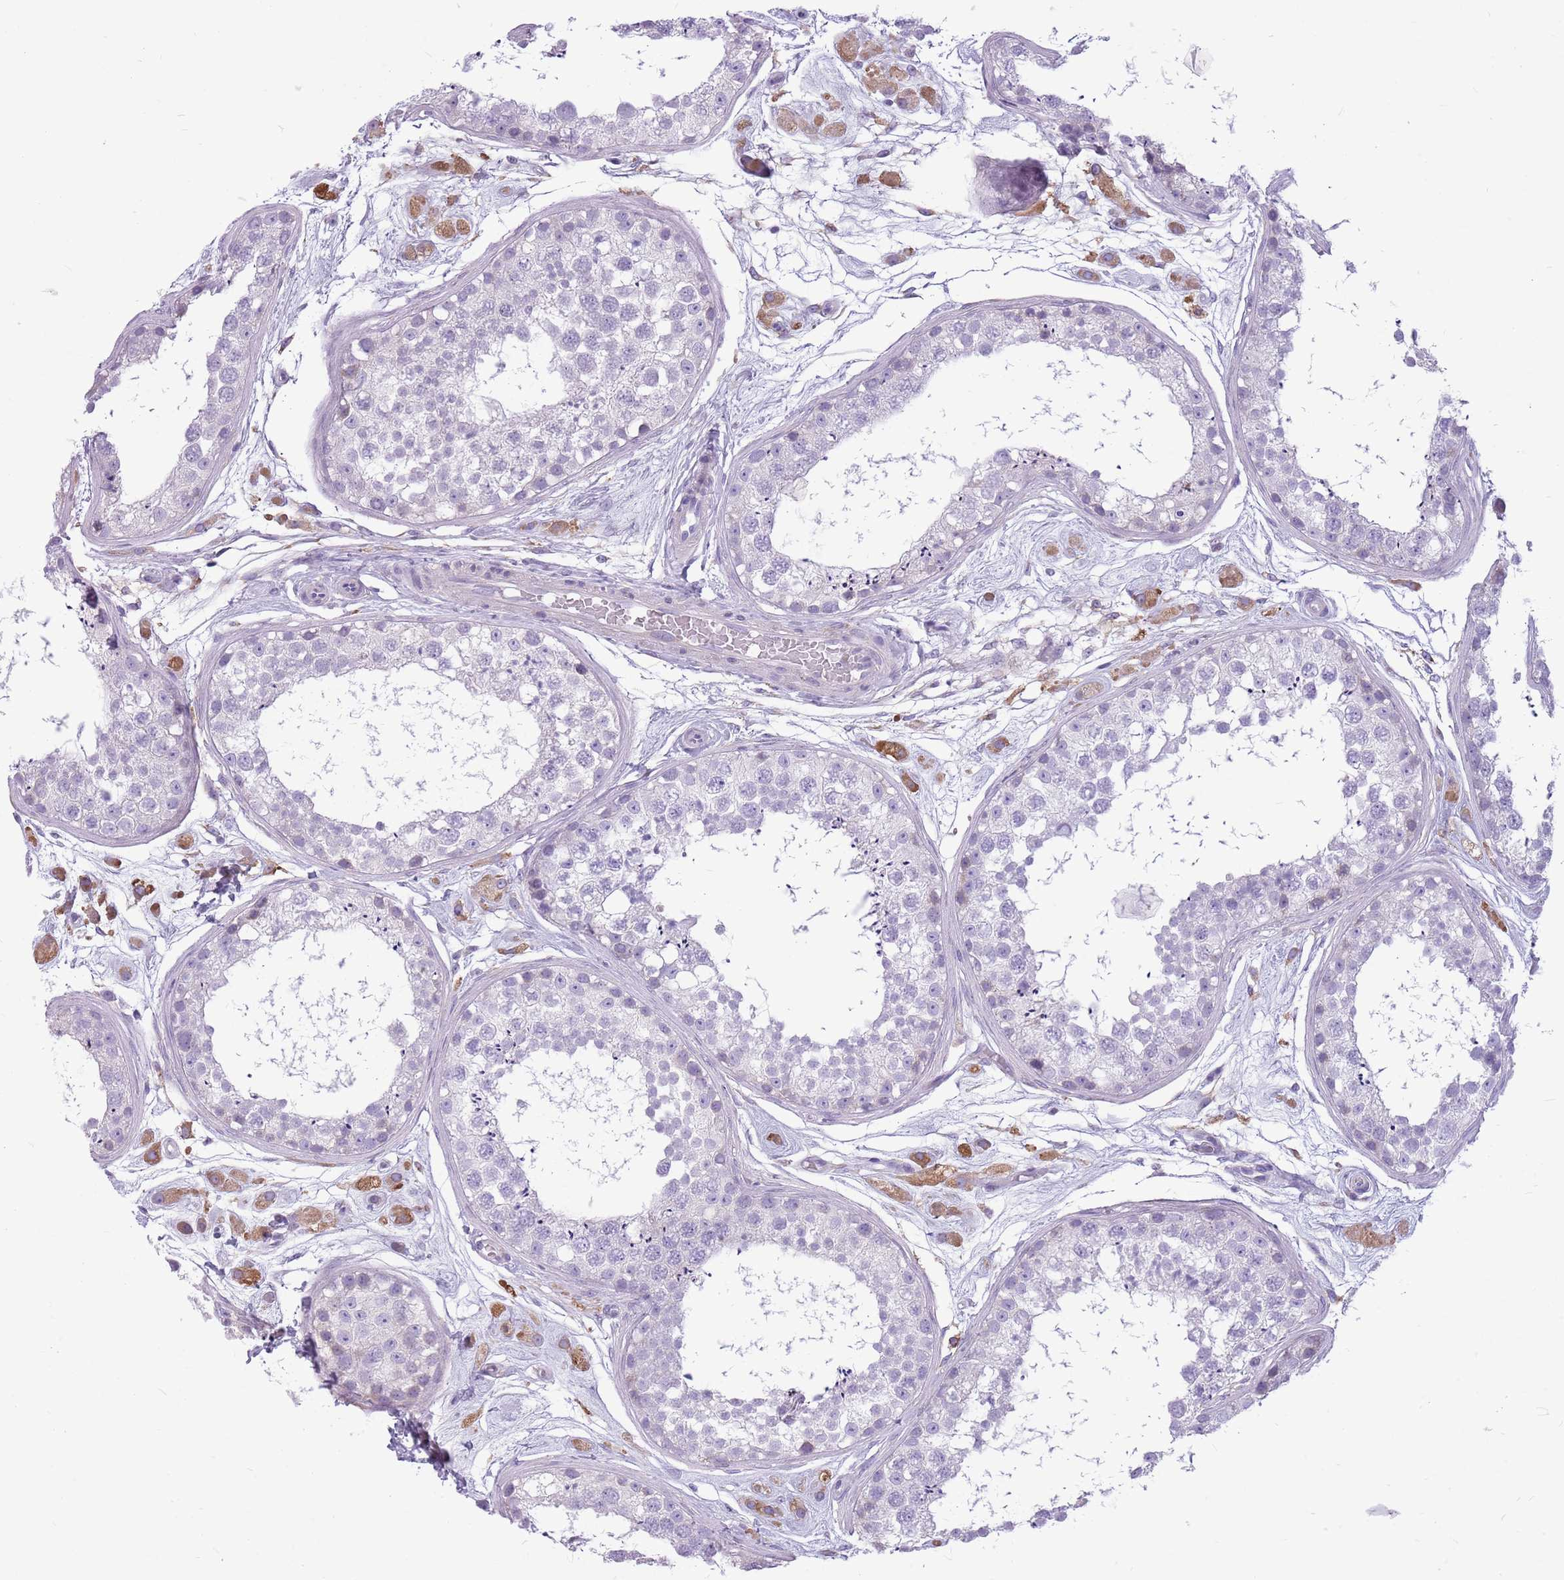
{"staining": {"intensity": "weak", "quantity": ">75%", "location": "cytoplasmic/membranous"}, "tissue": "testis", "cell_type": "Cells in seminiferous ducts", "image_type": "normal", "snomed": [{"axis": "morphology", "description": "Normal tissue, NOS"}, {"axis": "topography", "description": "Testis"}], "caption": "Immunohistochemistry (IHC) of benign human testis exhibits low levels of weak cytoplasmic/membranous positivity in approximately >75% of cells in seminiferous ducts.", "gene": "KCTD19", "patient": {"sex": "male", "age": 25}}